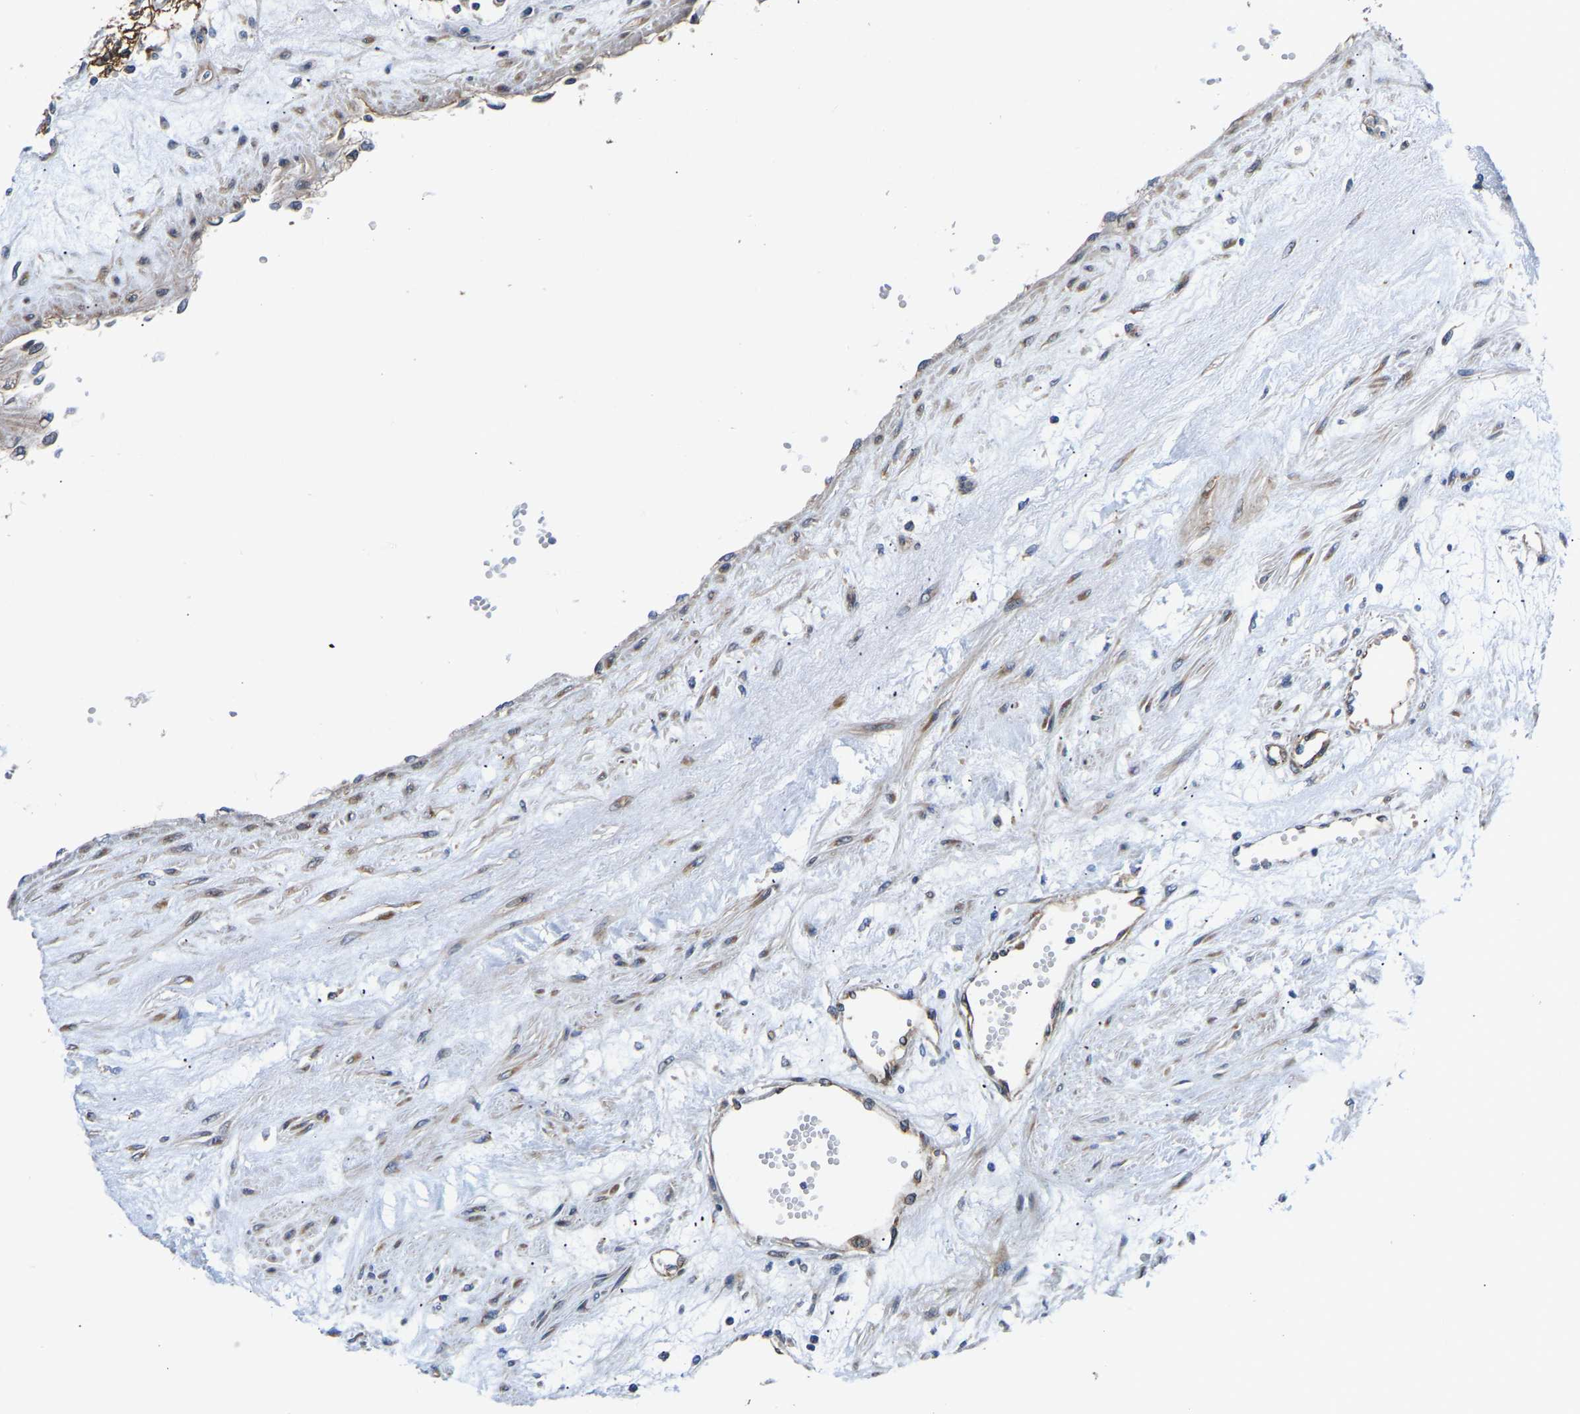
{"staining": {"intensity": "moderate", "quantity": ">75%", "location": "cytoplasmic/membranous"}, "tissue": "renal cancer", "cell_type": "Tumor cells", "image_type": "cancer", "snomed": [{"axis": "morphology", "description": "Adenocarcinoma, NOS"}, {"axis": "topography", "description": "Kidney"}], "caption": "Protein expression analysis of renal adenocarcinoma displays moderate cytoplasmic/membranous positivity in about >75% of tumor cells. (IHC, brightfield microscopy, high magnification).", "gene": "ARL6IP5", "patient": {"sex": "male", "age": 59}}